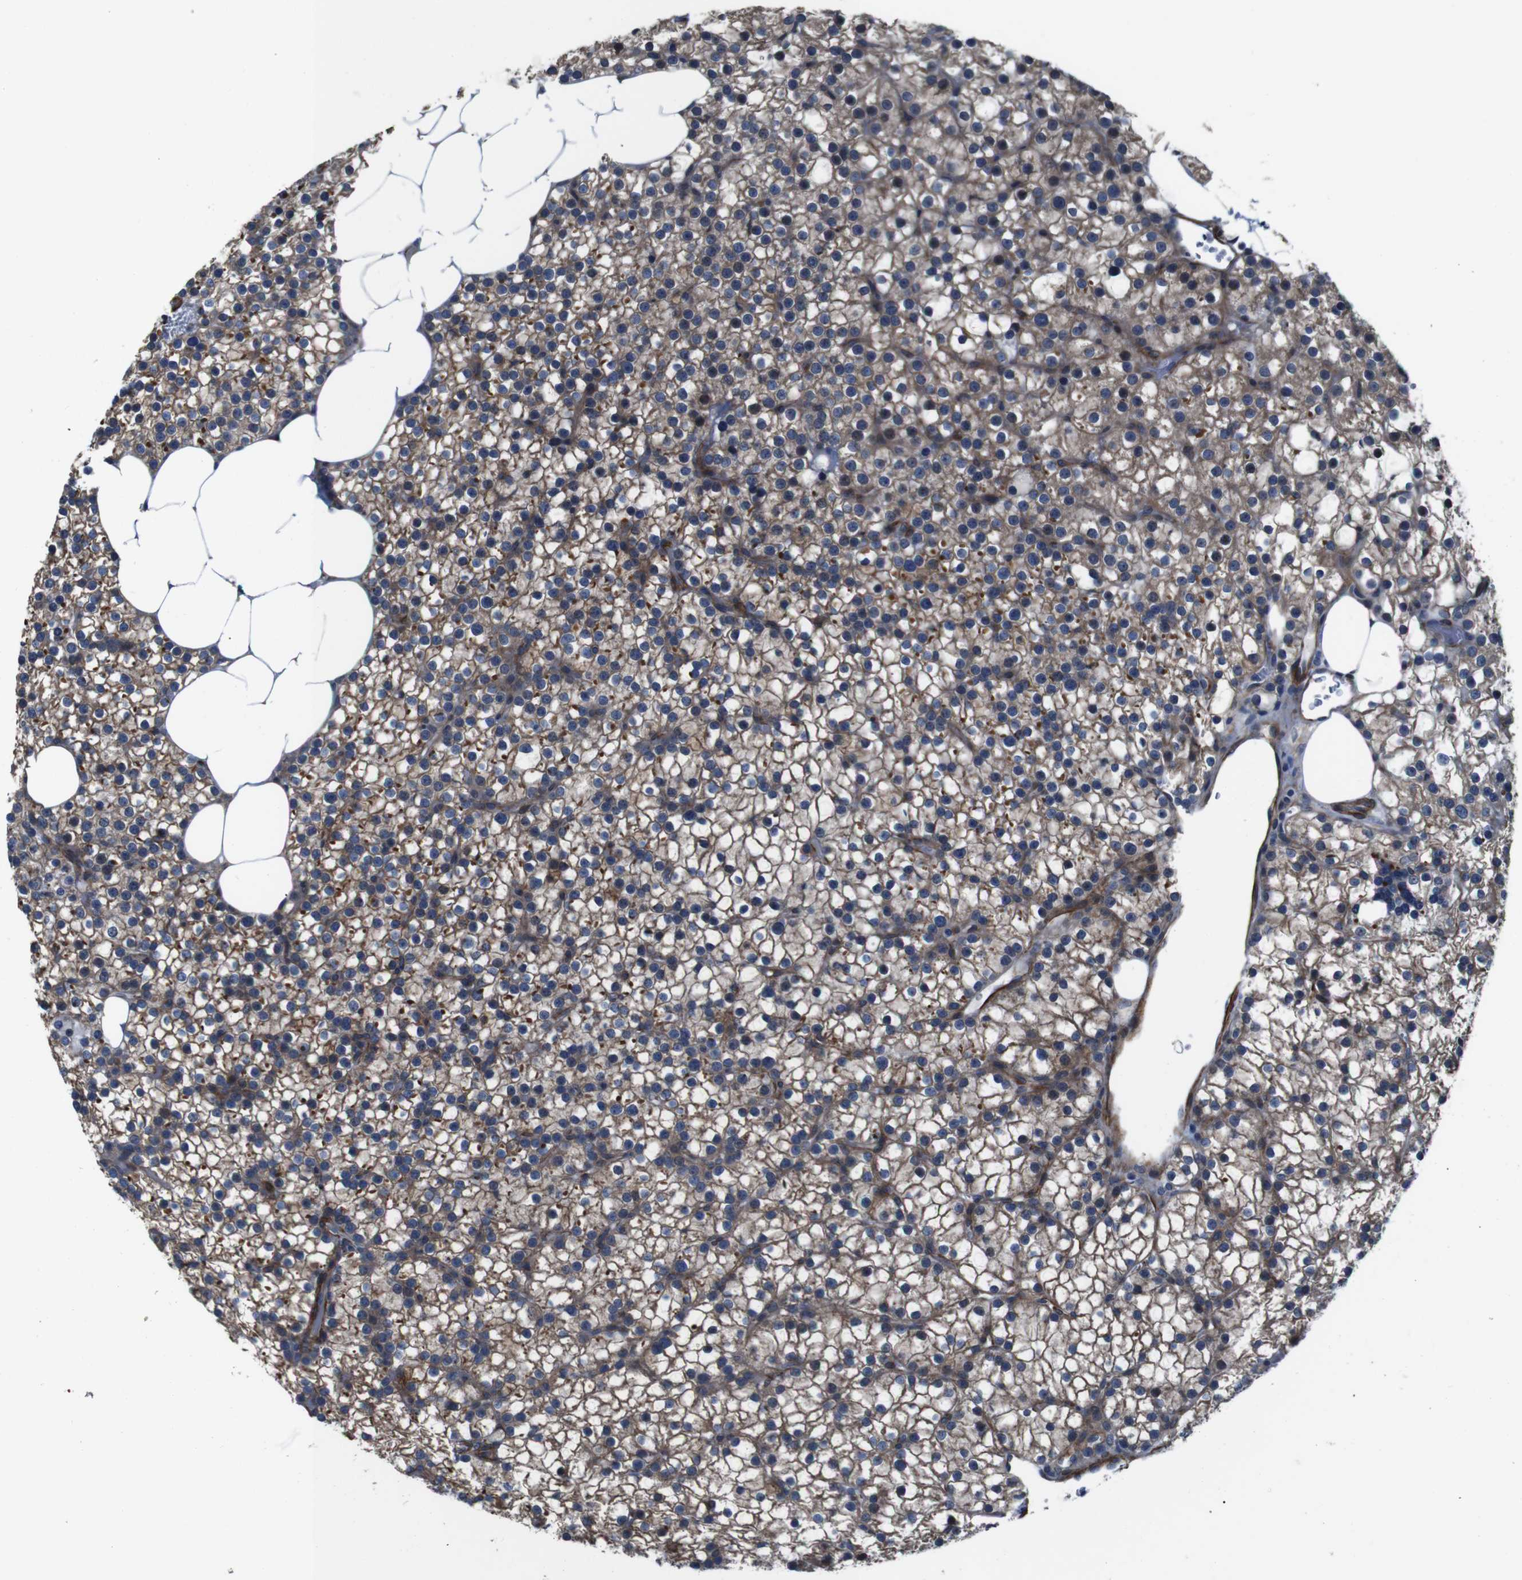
{"staining": {"intensity": "moderate", "quantity": ">75%", "location": "cytoplasmic/membranous"}, "tissue": "parathyroid gland", "cell_type": "Glandular cells", "image_type": "normal", "snomed": [{"axis": "morphology", "description": "Normal tissue, NOS"}, {"axis": "morphology", "description": "Adenoma, NOS"}, {"axis": "topography", "description": "Parathyroid gland"}], "caption": "A brown stain shows moderate cytoplasmic/membranous expression of a protein in glandular cells of benign human parathyroid gland.", "gene": "GGT7", "patient": {"sex": "female", "age": 70}}